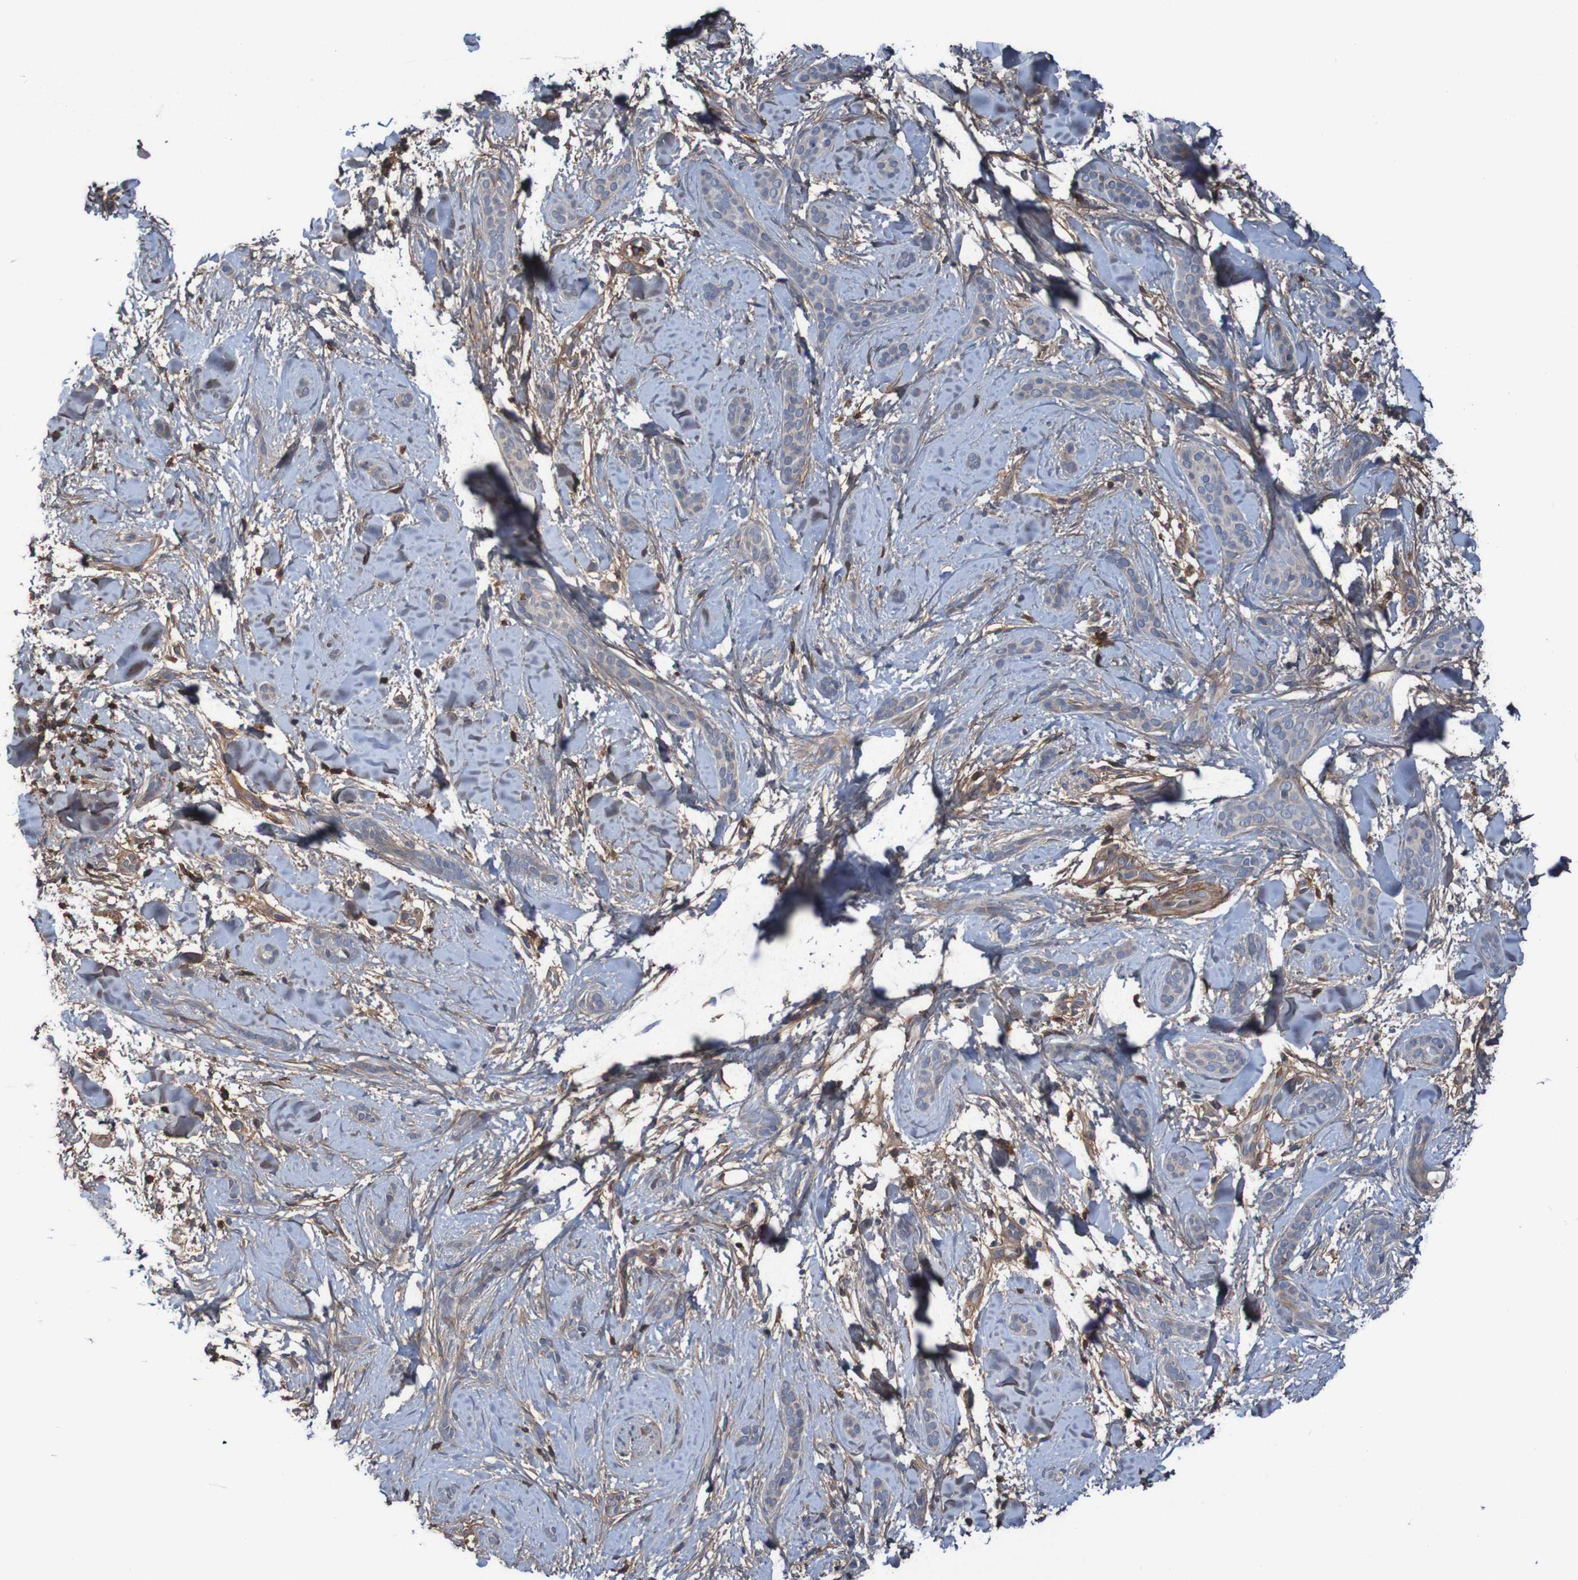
{"staining": {"intensity": "weak", "quantity": ">75%", "location": "cytoplasmic/membranous"}, "tissue": "skin cancer", "cell_type": "Tumor cells", "image_type": "cancer", "snomed": [{"axis": "morphology", "description": "Basal cell carcinoma"}, {"axis": "morphology", "description": "Adnexal tumor, benign"}, {"axis": "topography", "description": "Skin"}], "caption": "Skin cancer tissue reveals weak cytoplasmic/membranous positivity in about >75% of tumor cells, visualized by immunohistochemistry.", "gene": "PDGFB", "patient": {"sex": "female", "age": 42}}